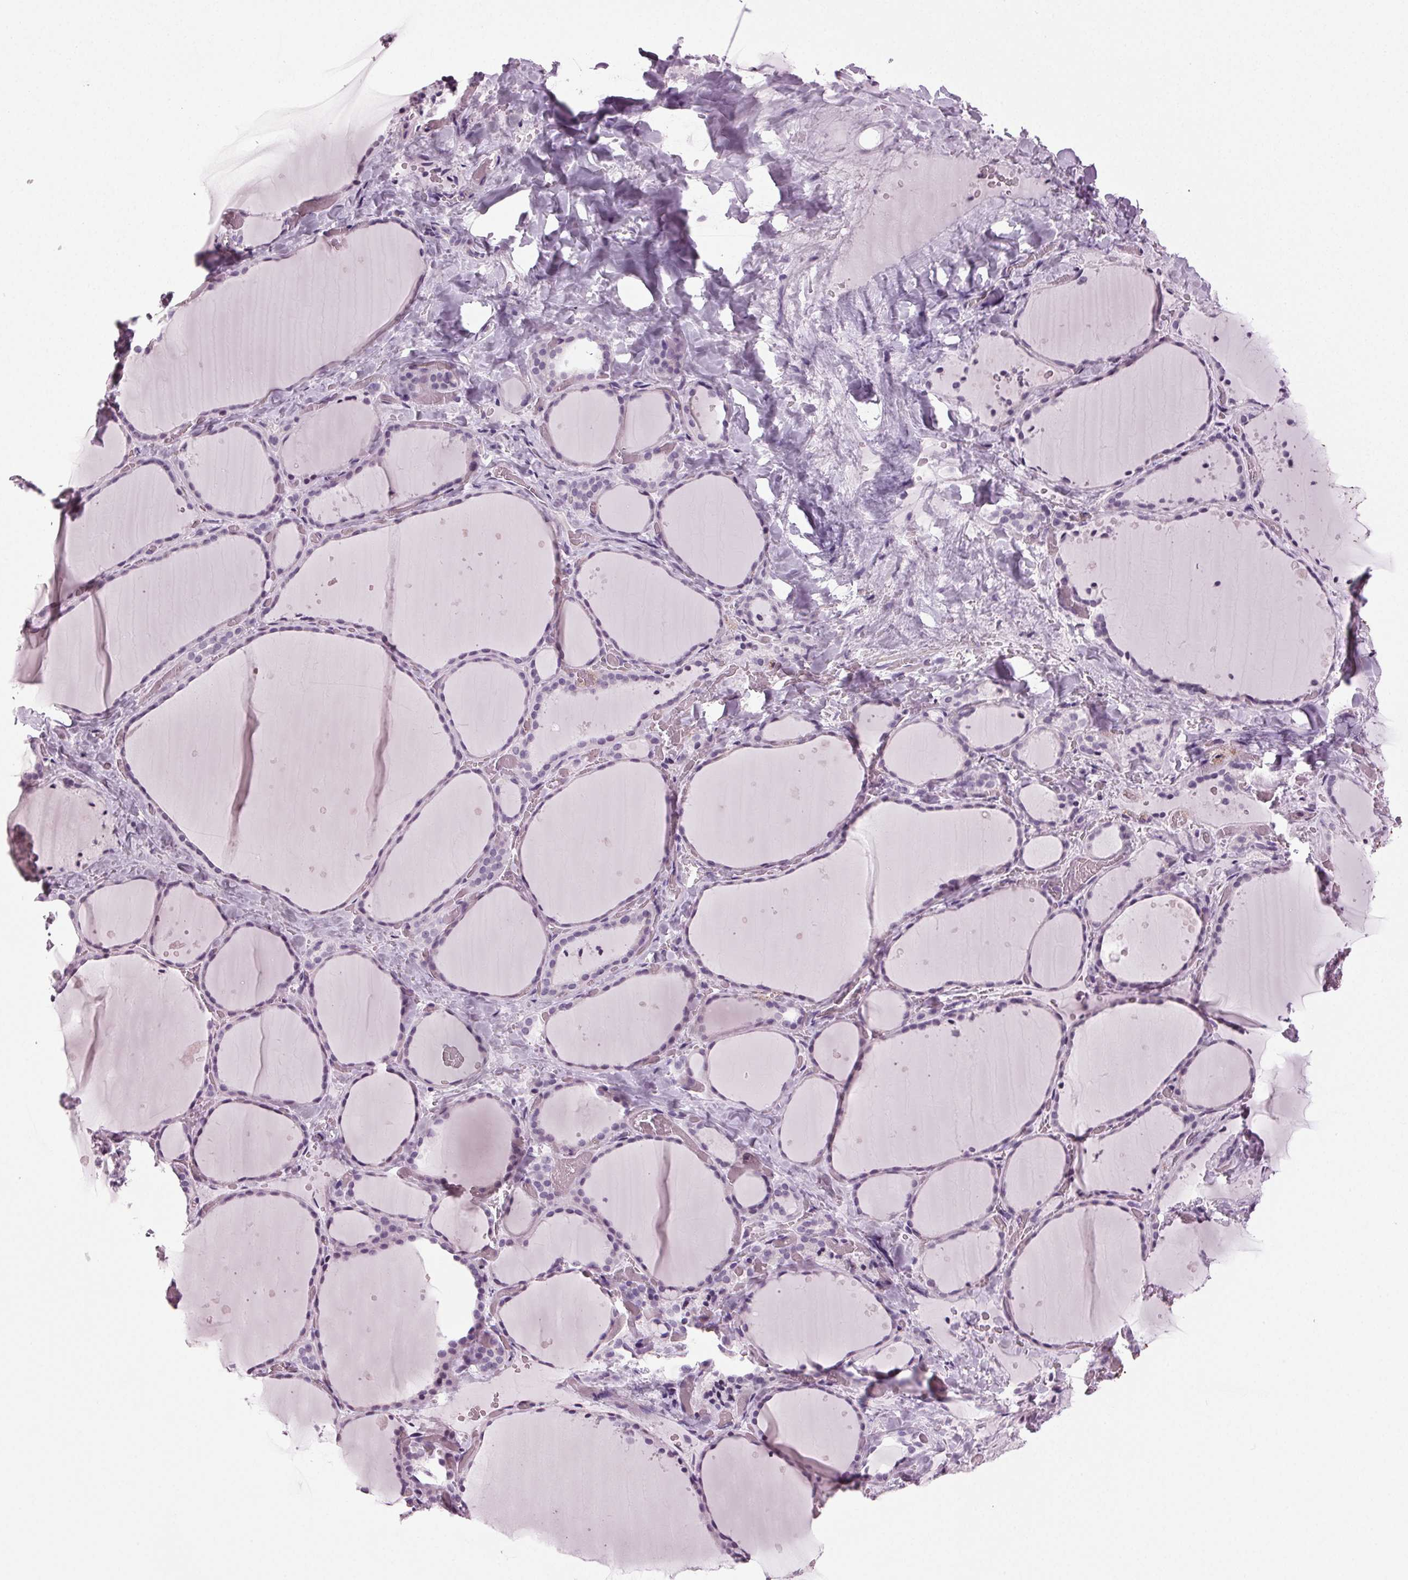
{"staining": {"intensity": "negative", "quantity": "none", "location": "none"}, "tissue": "thyroid gland", "cell_type": "Glandular cells", "image_type": "normal", "snomed": [{"axis": "morphology", "description": "Normal tissue, NOS"}, {"axis": "topography", "description": "Thyroid gland"}], "caption": "An immunohistochemistry (IHC) micrograph of normal thyroid gland is shown. There is no staining in glandular cells of thyroid gland.", "gene": "DNAH12", "patient": {"sex": "female", "age": 36}}